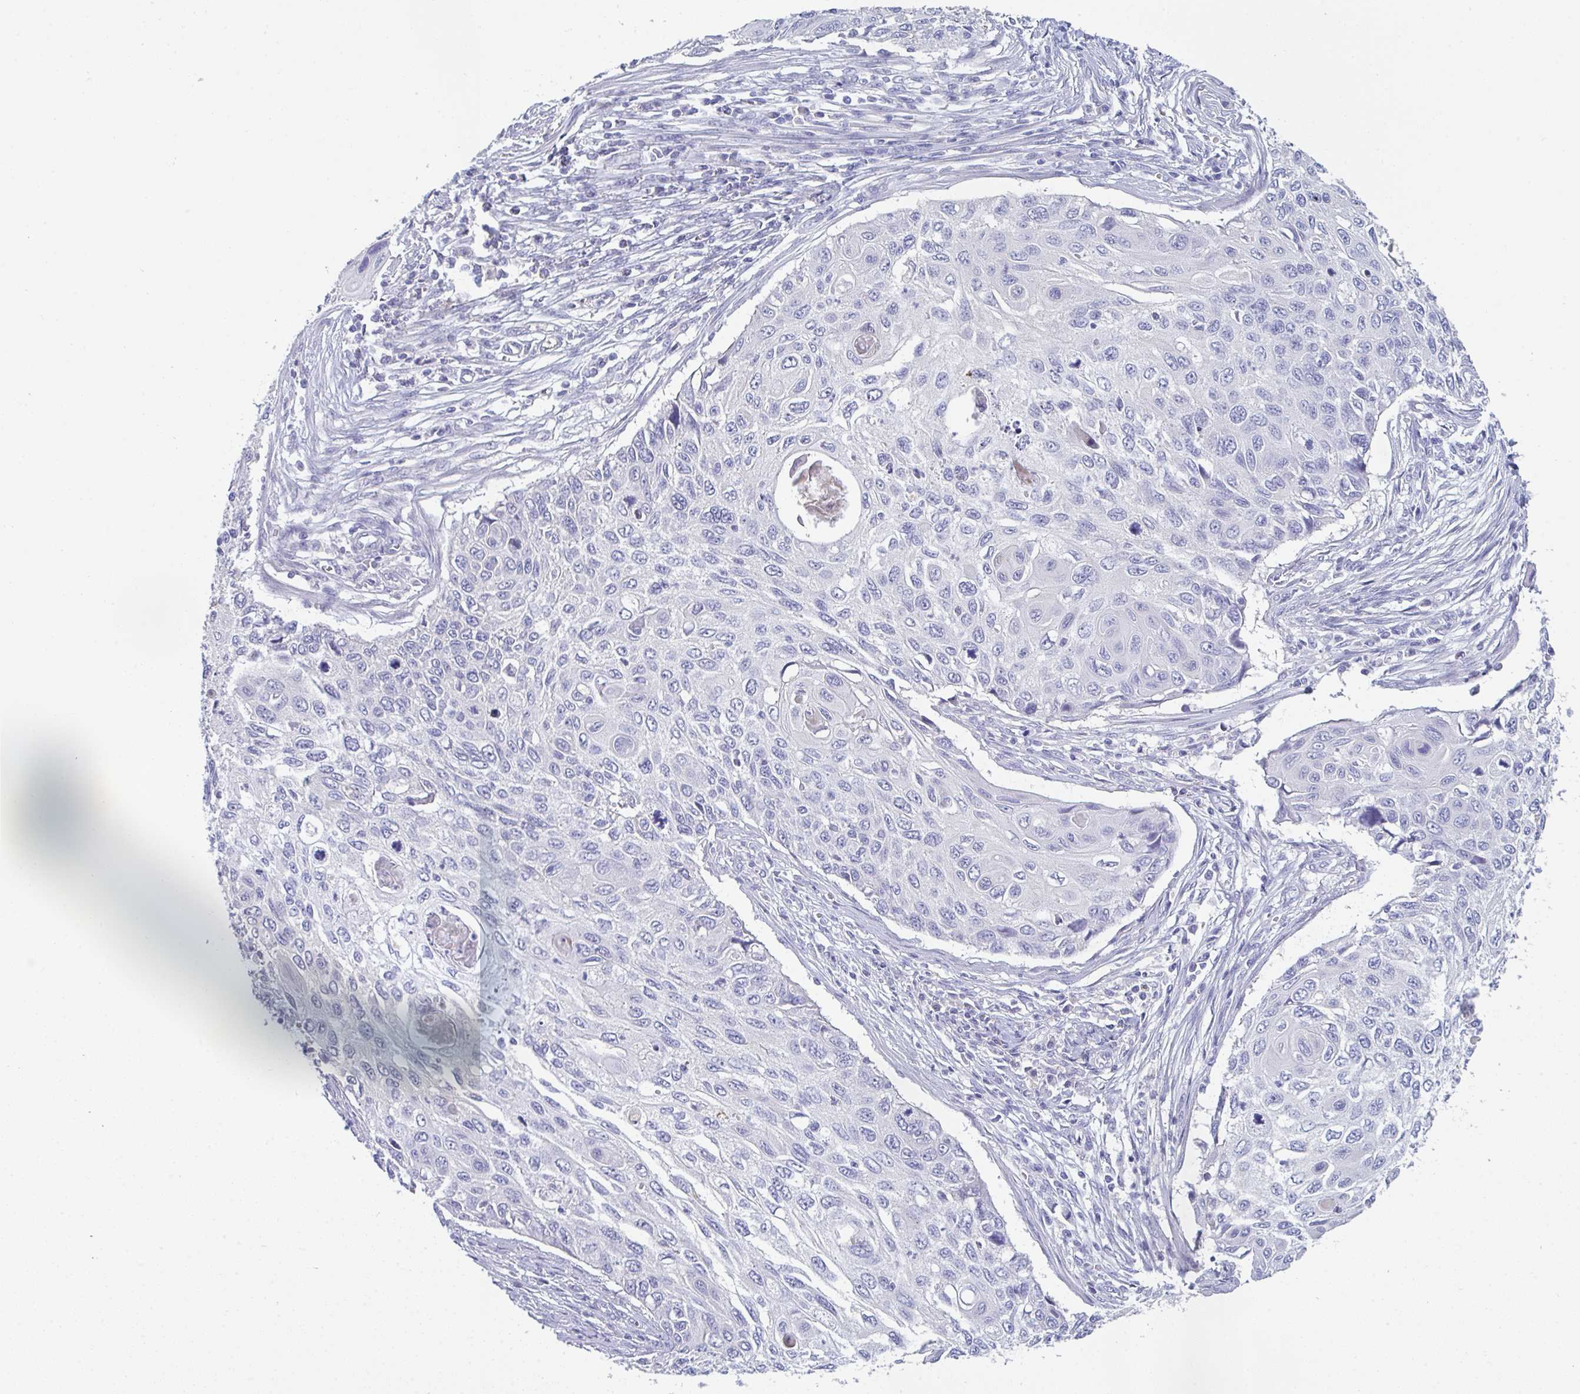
{"staining": {"intensity": "negative", "quantity": "none", "location": "none"}, "tissue": "cervical cancer", "cell_type": "Tumor cells", "image_type": "cancer", "snomed": [{"axis": "morphology", "description": "Squamous cell carcinoma, NOS"}, {"axis": "topography", "description": "Cervix"}], "caption": "A high-resolution micrograph shows immunohistochemistry (IHC) staining of cervical squamous cell carcinoma, which reveals no significant staining in tumor cells.", "gene": "HGFAC", "patient": {"sex": "female", "age": 70}}